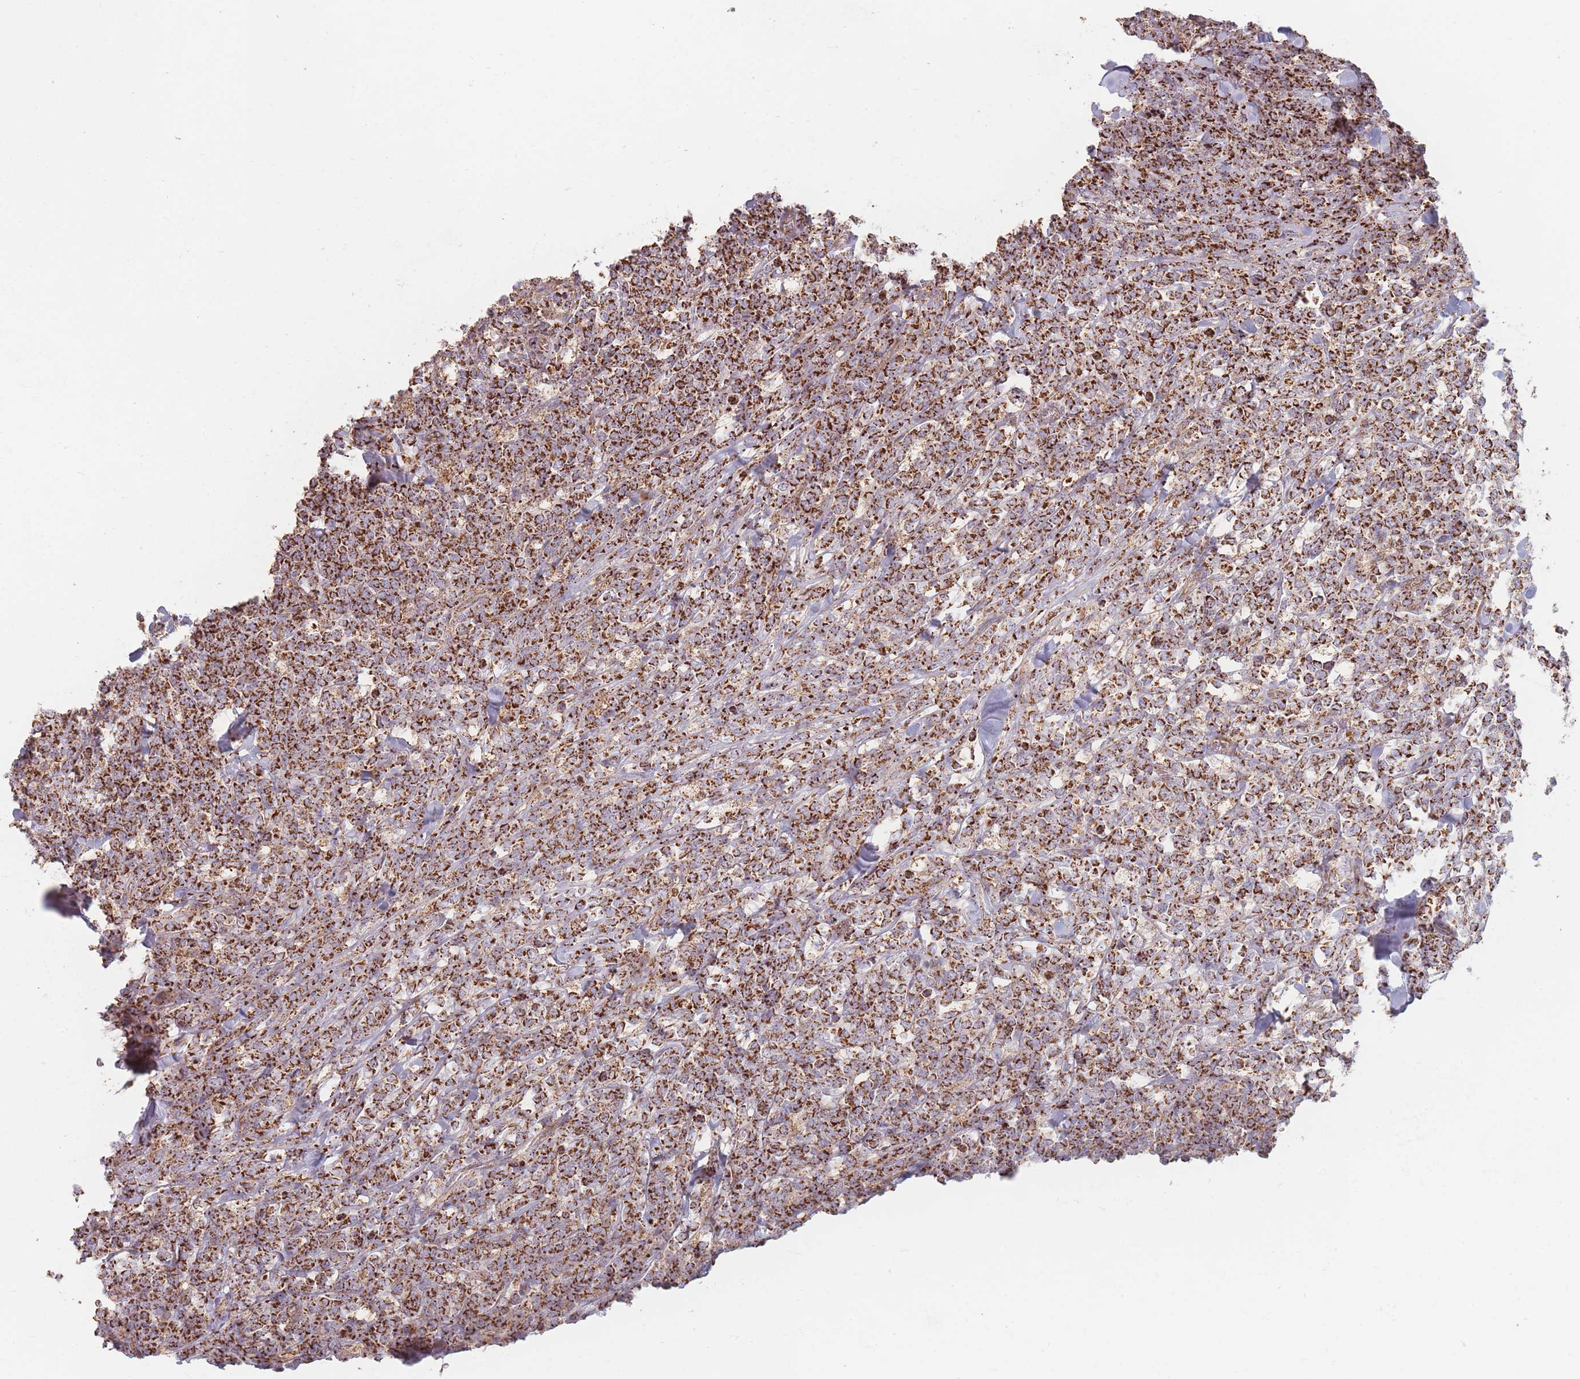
{"staining": {"intensity": "strong", "quantity": ">75%", "location": "cytoplasmic/membranous"}, "tissue": "lymphoma", "cell_type": "Tumor cells", "image_type": "cancer", "snomed": [{"axis": "morphology", "description": "Malignant lymphoma, non-Hodgkin's type, High grade"}, {"axis": "topography", "description": "Small intestine"}], "caption": "Lymphoma was stained to show a protein in brown. There is high levels of strong cytoplasmic/membranous staining in about >75% of tumor cells. The protein is shown in brown color, while the nuclei are stained blue.", "gene": "ESRP2", "patient": {"sex": "male", "age": 8}}